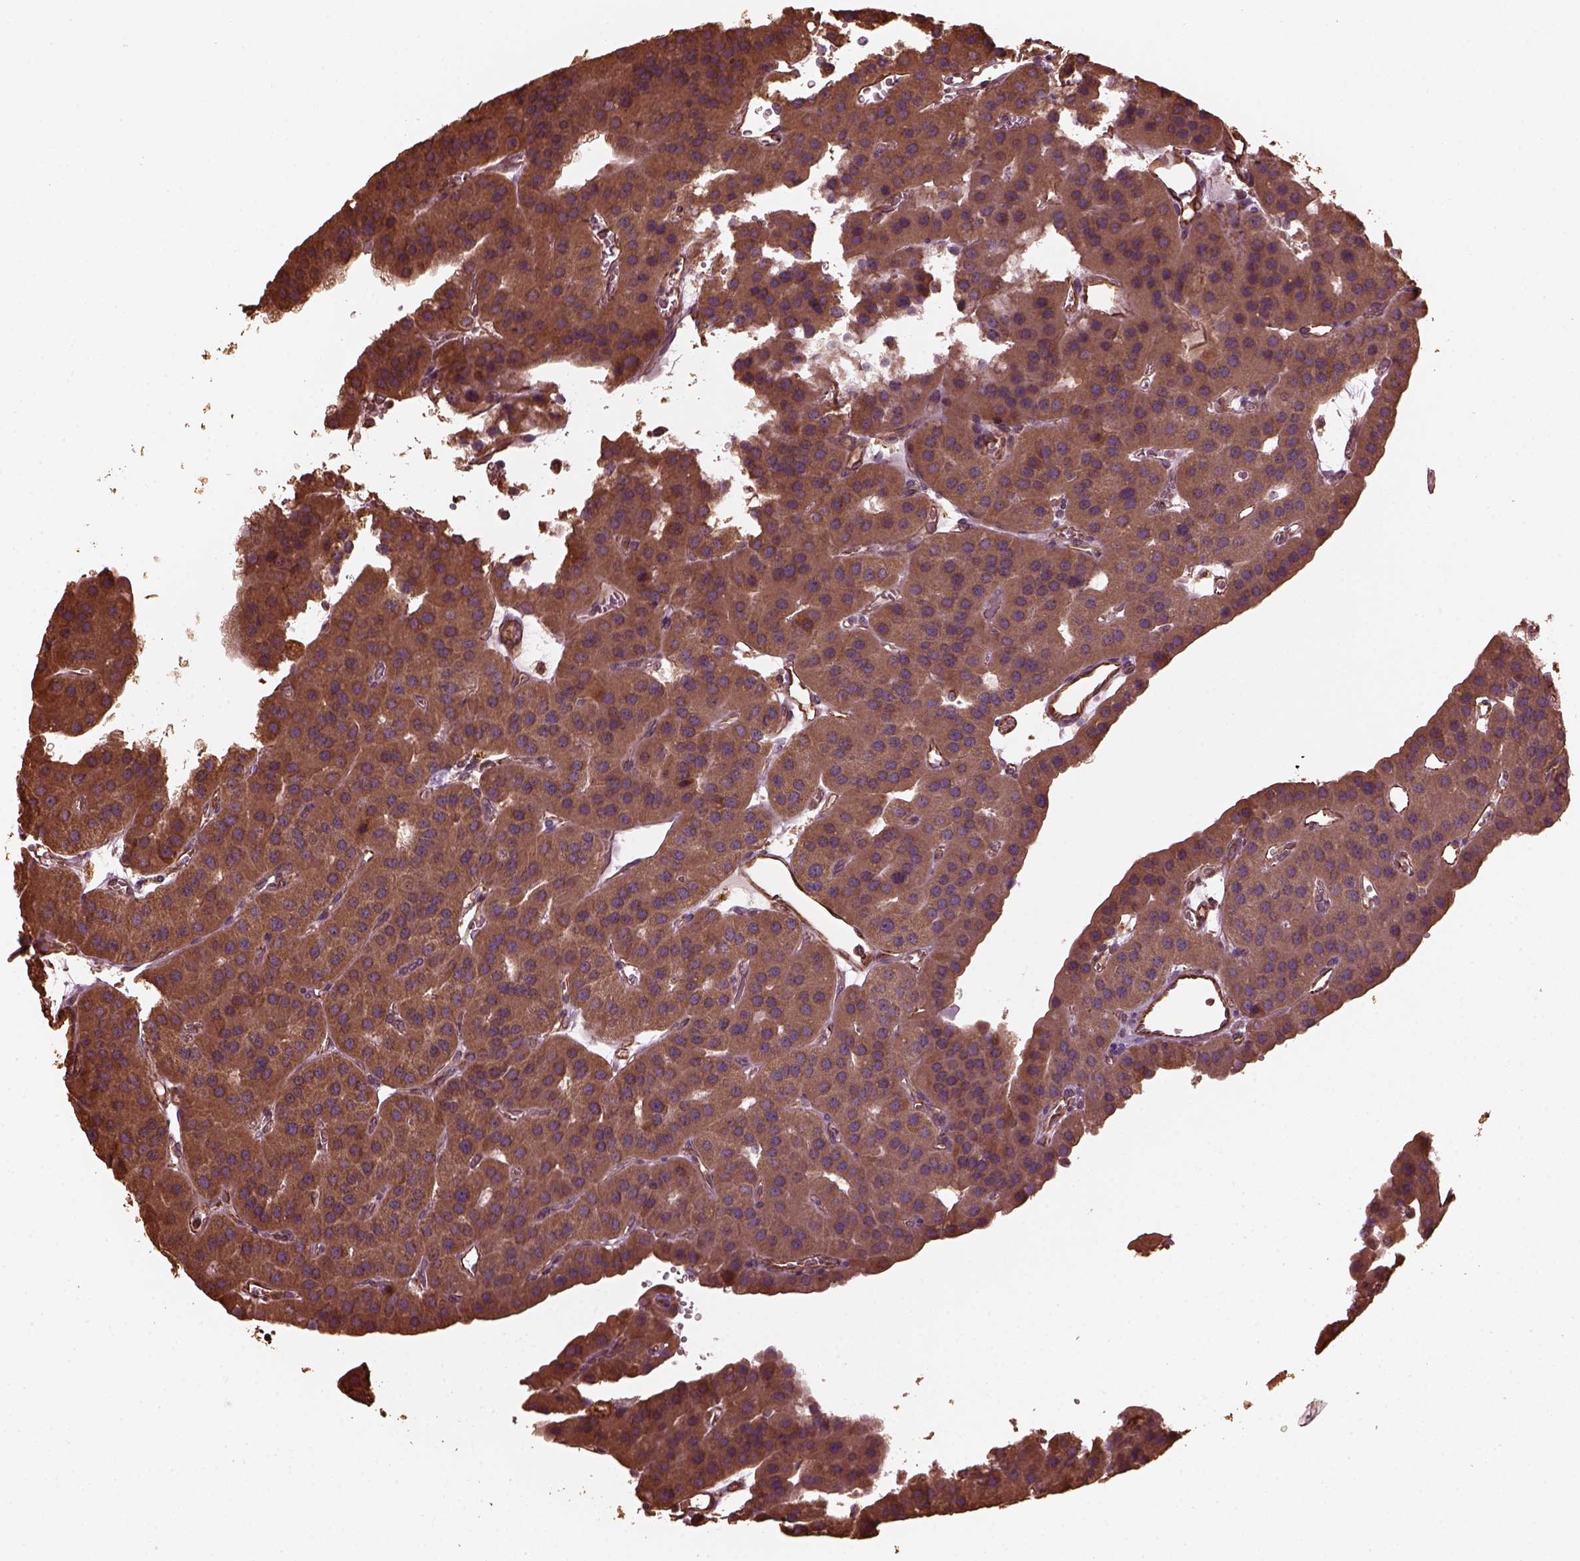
{"staining": {"intensity": "moderate", "quantity": ">75%", "location": "cytoplasmic/membranous"}, "tissue": "parathyroid gland", "cell_type": "Glandular cells", "image_type": "normal", "snomed": [{"axis": "morphology", "description": "Normal tissue, NOS"}, {"axis": "morphology", "description": "Adenoma, NOS"}, {"axis": "topography", "description": "Parathyroid gland"}], "caption": "Brown immunohistochemical staining in unremarkable human parathyroid gland demonstrates moderate cytoplasmic/membranous expression in about >75% of glandular cells.", "gene": "GTPBP1", "patient": {"sex": "female", "age": 86}}